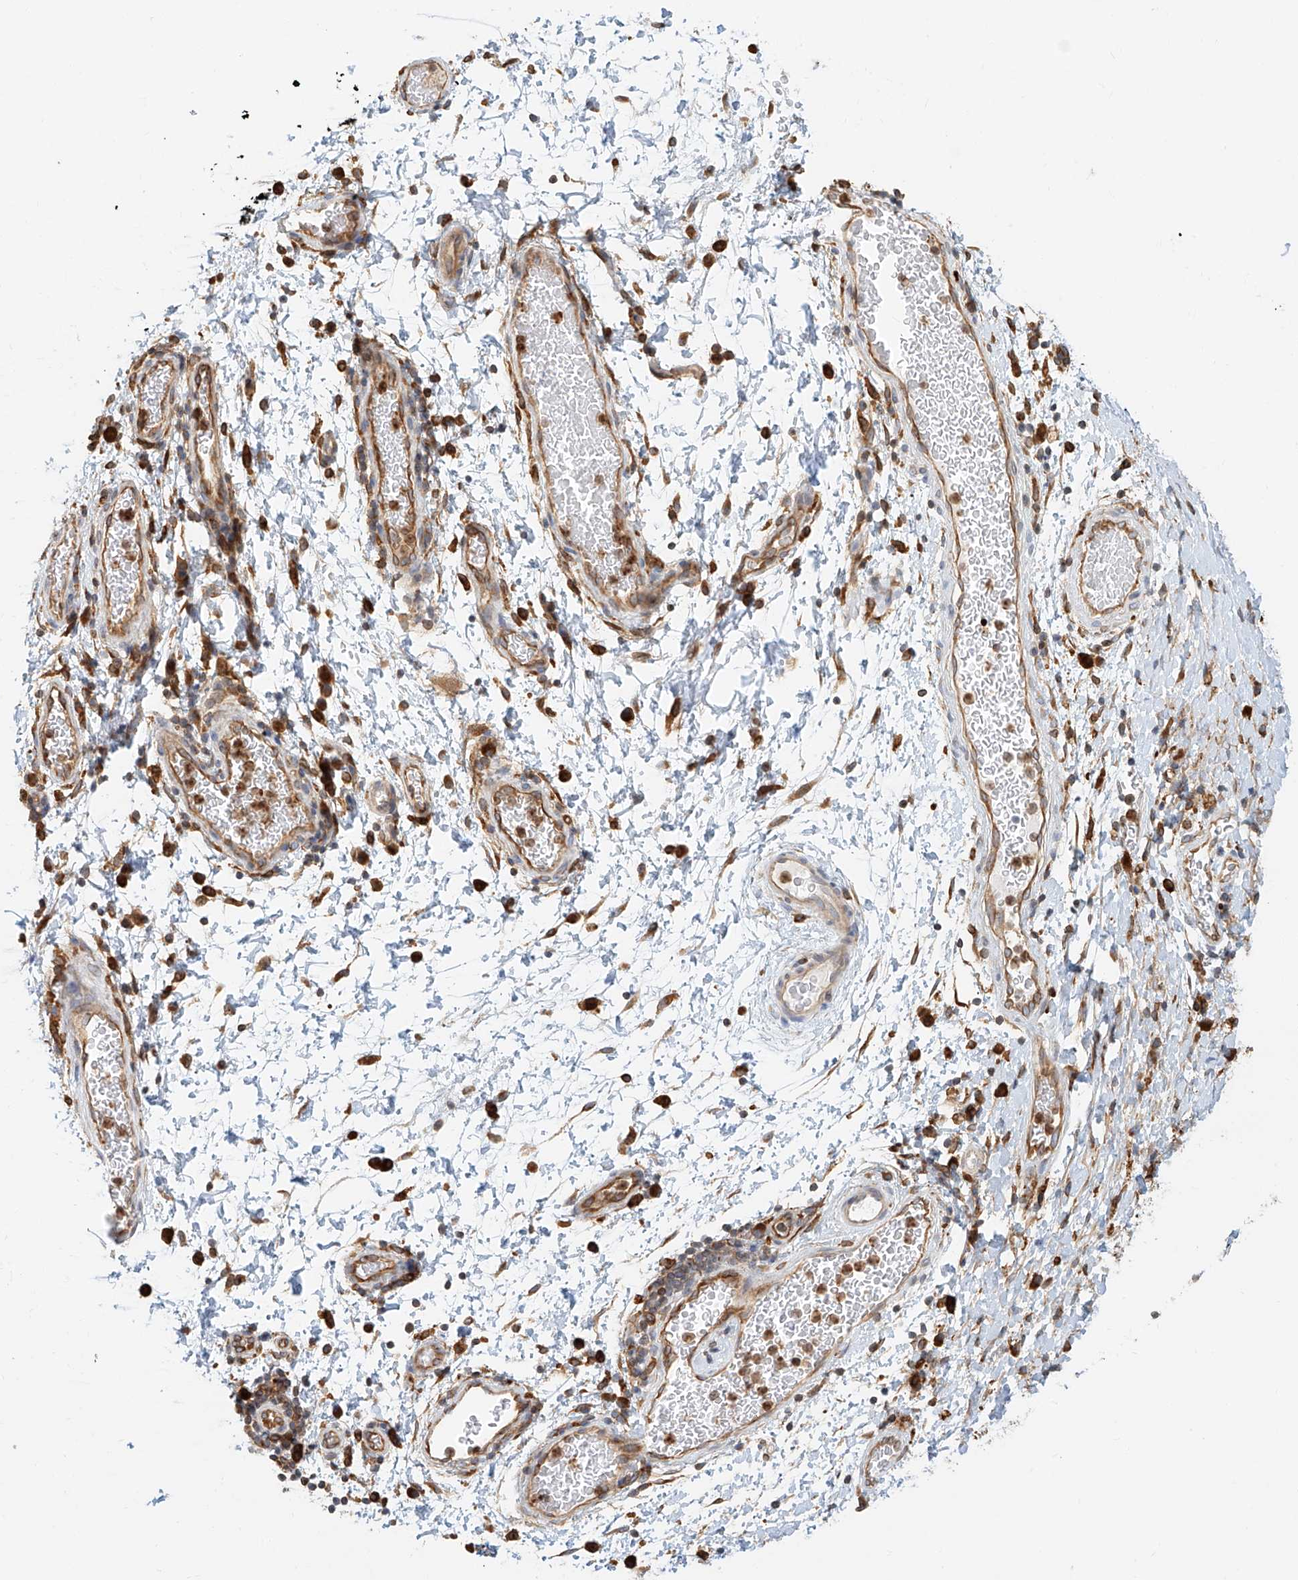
{"staining": {"intensity": "strong", "quantity": ">75%", "location": "cytoplasmic/membranous"}, "tissue": "liver cancer", "cell_type": "Tumor cells", "image_type": "cancer", "snomed": [{"axis": "morphology", "description": "Carcinoma, Hepatocellular, NOS"}, {"axis": "topography", "description": "Liver"}], "caption": "Tumor cells show high levels of strong cytoplasmic/membranous positivity in about >75% of cells in liver hepatocellular carcinoma.", "gene": "DHRS7", "patient": {"sex": "male", "age": 80}}